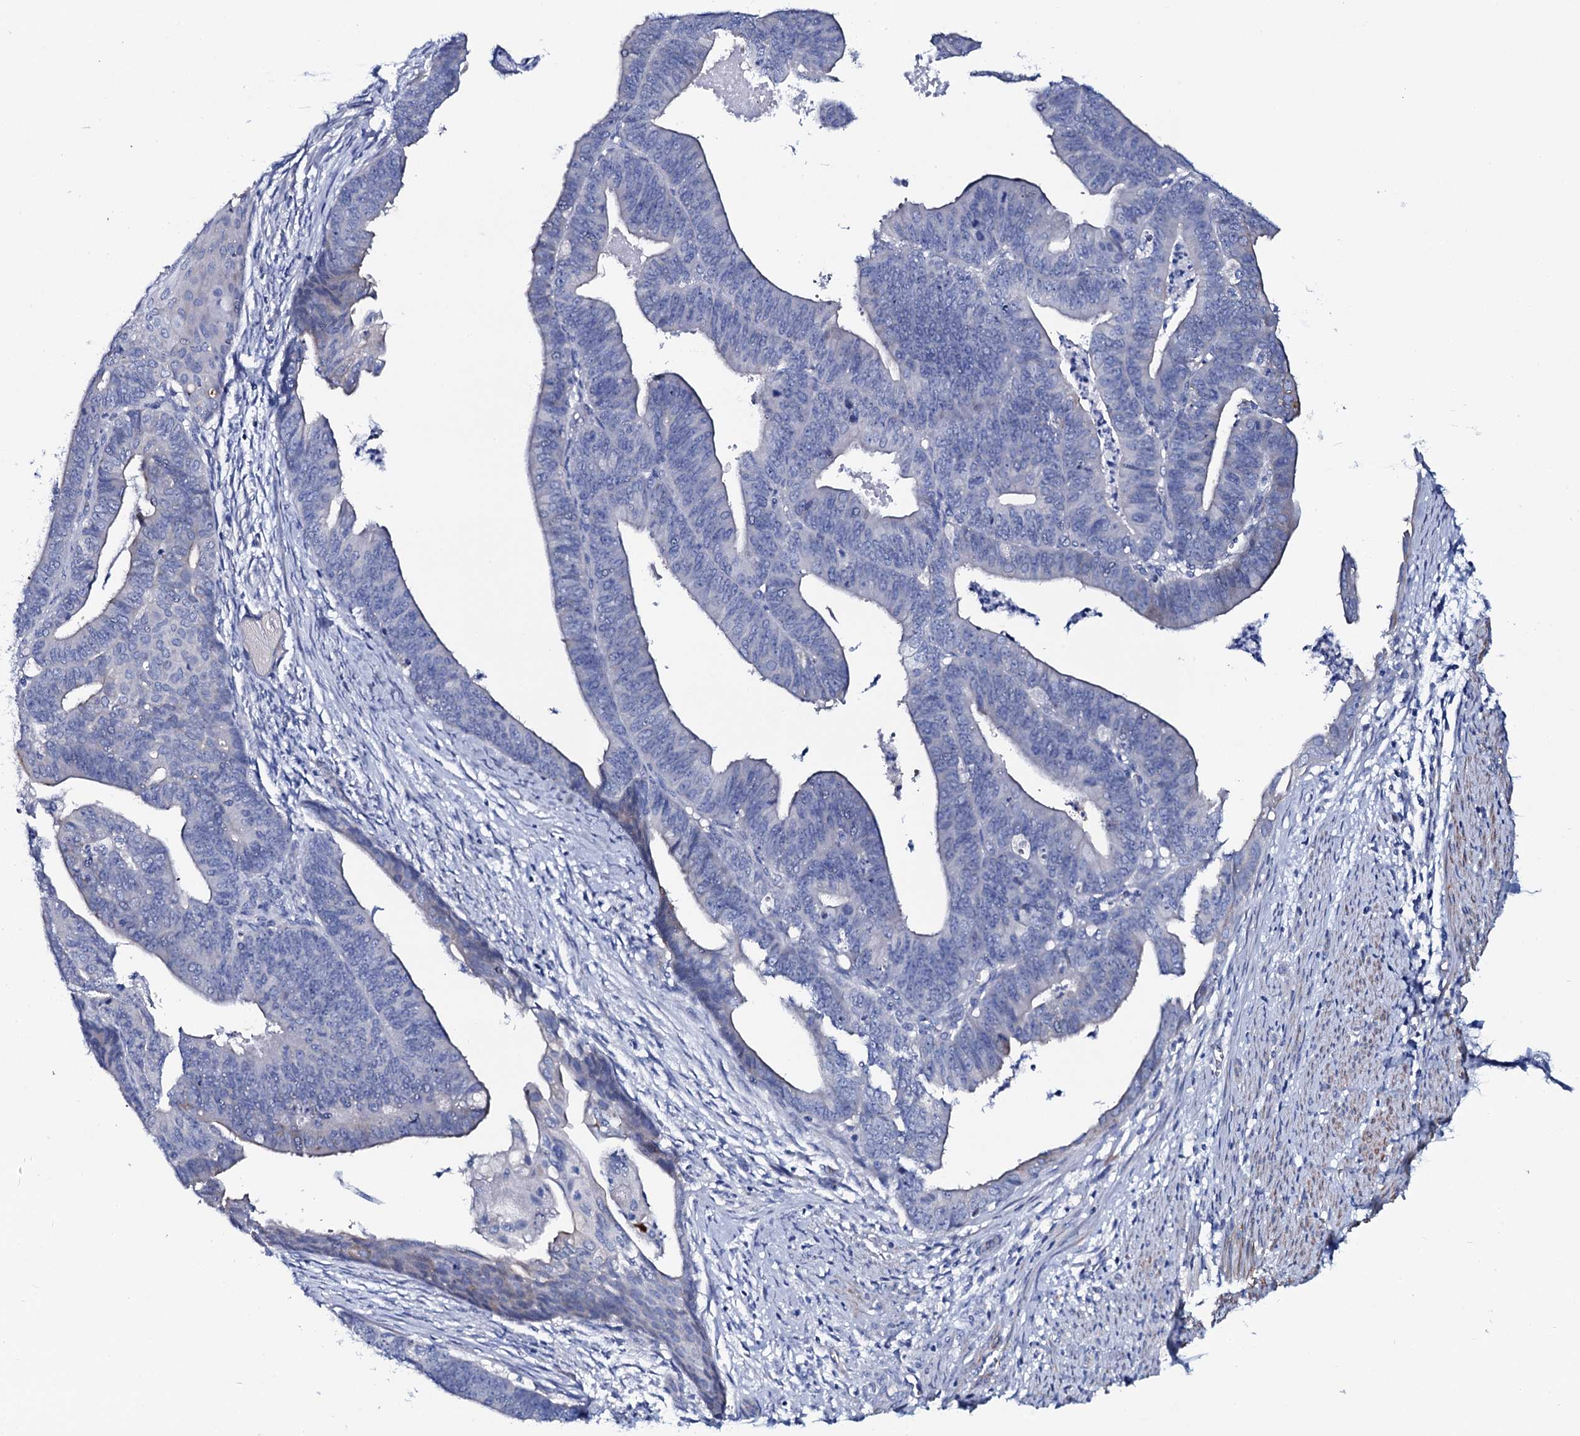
{"staining": {"intensity": "negative", "quantity": "none", "location": "none"}, "tissue": "endometrial cancer", "cell_type": "Tumor cells", "image_type": "cancer", "snomed": [{"axis": "morphology", "description": "Adenocarcinoma, NOS"}, {"axis": "topography", "description": "Endometrium"}], "caption": "IHC image of endometrial cancer (adenocarcinoma) stained for a protein (brown), which exhibits no positivity in tumor cells.", "gene": "GYS2", "patient": {"sex": "female", "age": 73}}